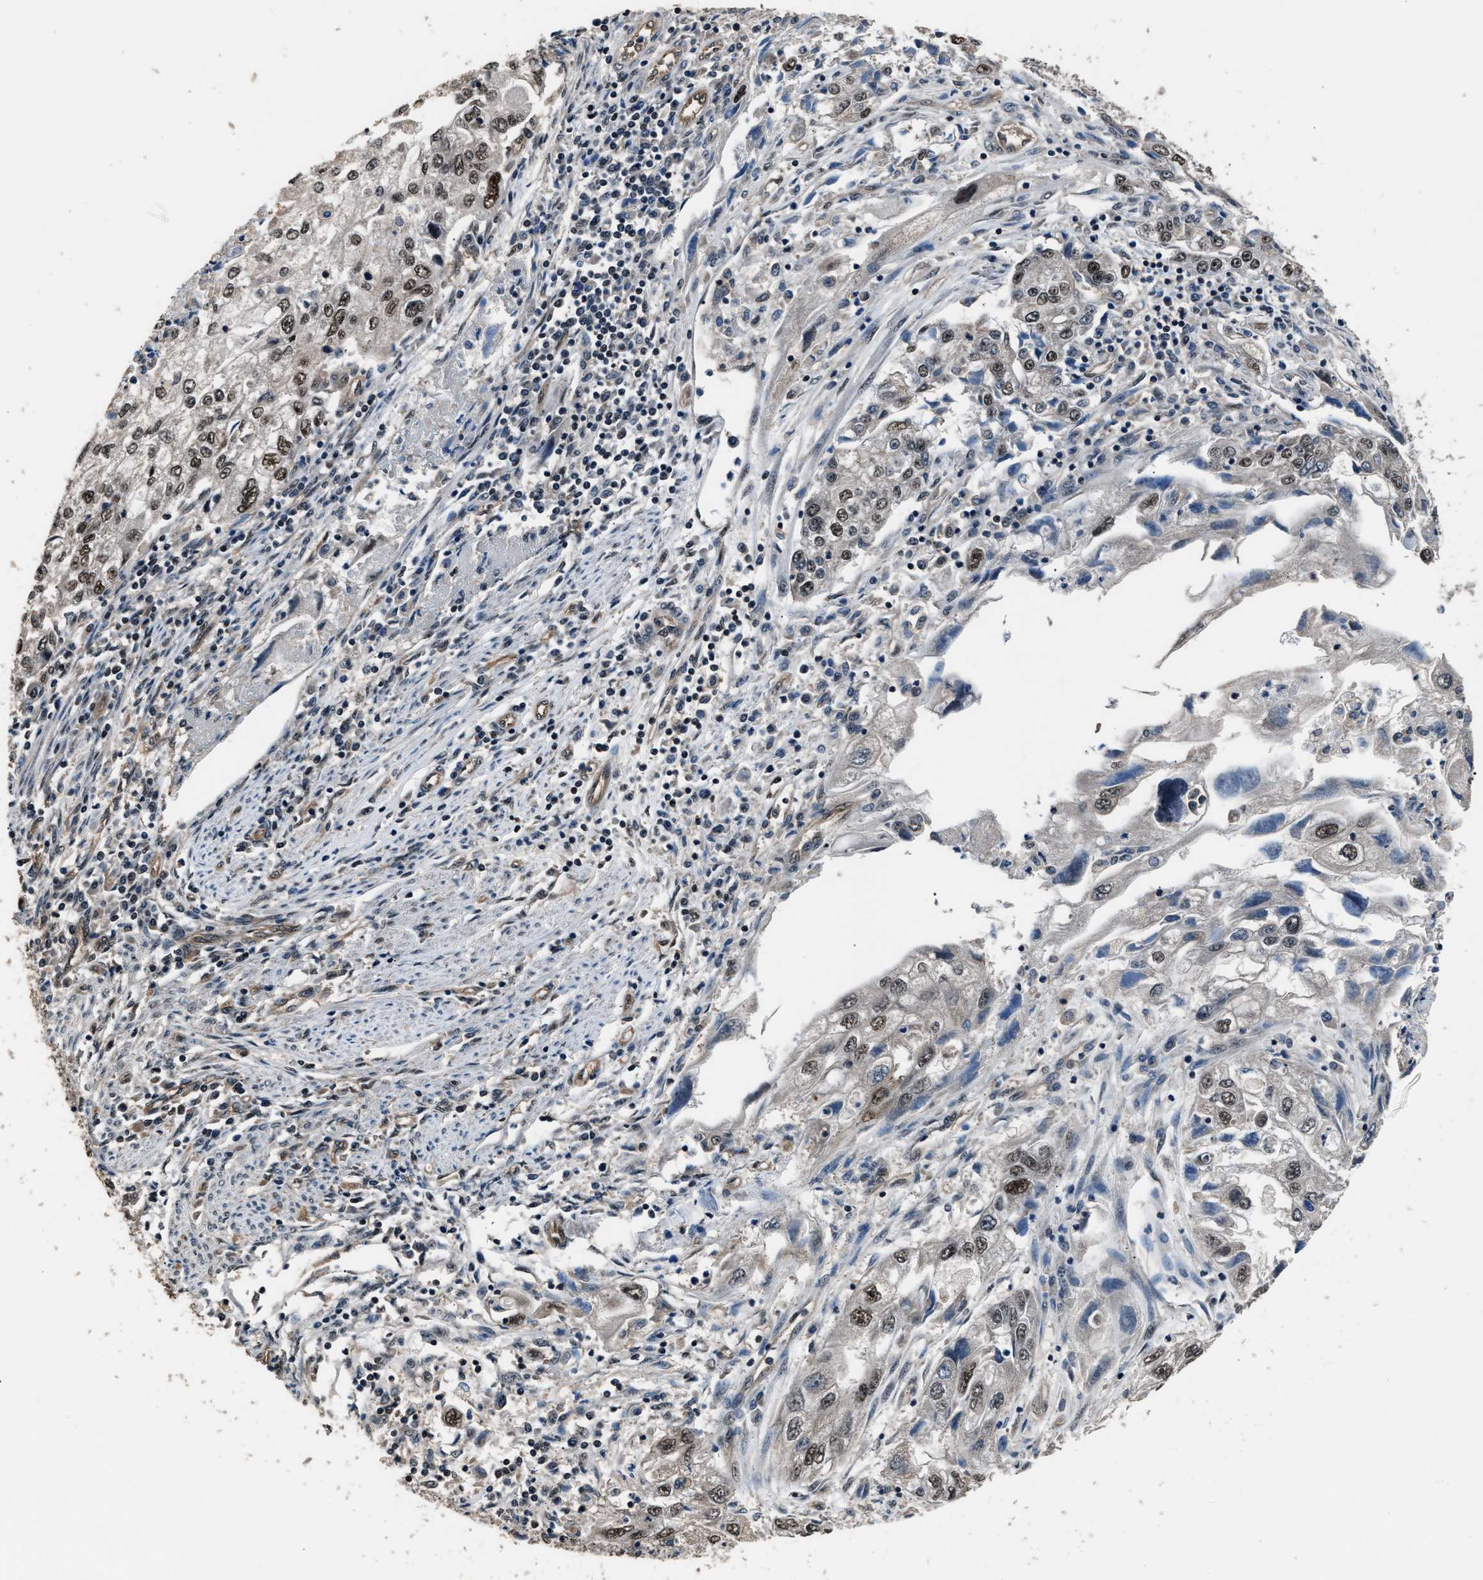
{"staining": {"intensity": "moderate", "quantity": "<25%", "location": "nuclear"}, "tissue": "endometrial cancer", "cell_type": "Tumor cells", "image_type": "cancer", "snomed": [{"axis": "morphology", "description": "Adenocarcinoma, NOS"}, {"axis": "topography", "description": "Endometrium"}], "caption": "Immunohistochemistry histopathology image of neoplastic tissue: human adenocarcinoma (endometrial) stained using IHC shows low levels of moderate protein expression localized specifically in the nuclear of tumor cells, appearing as a nuclear brown color.", "gene": "DFFA", "patient": {"sex": "female", "age": 49}}